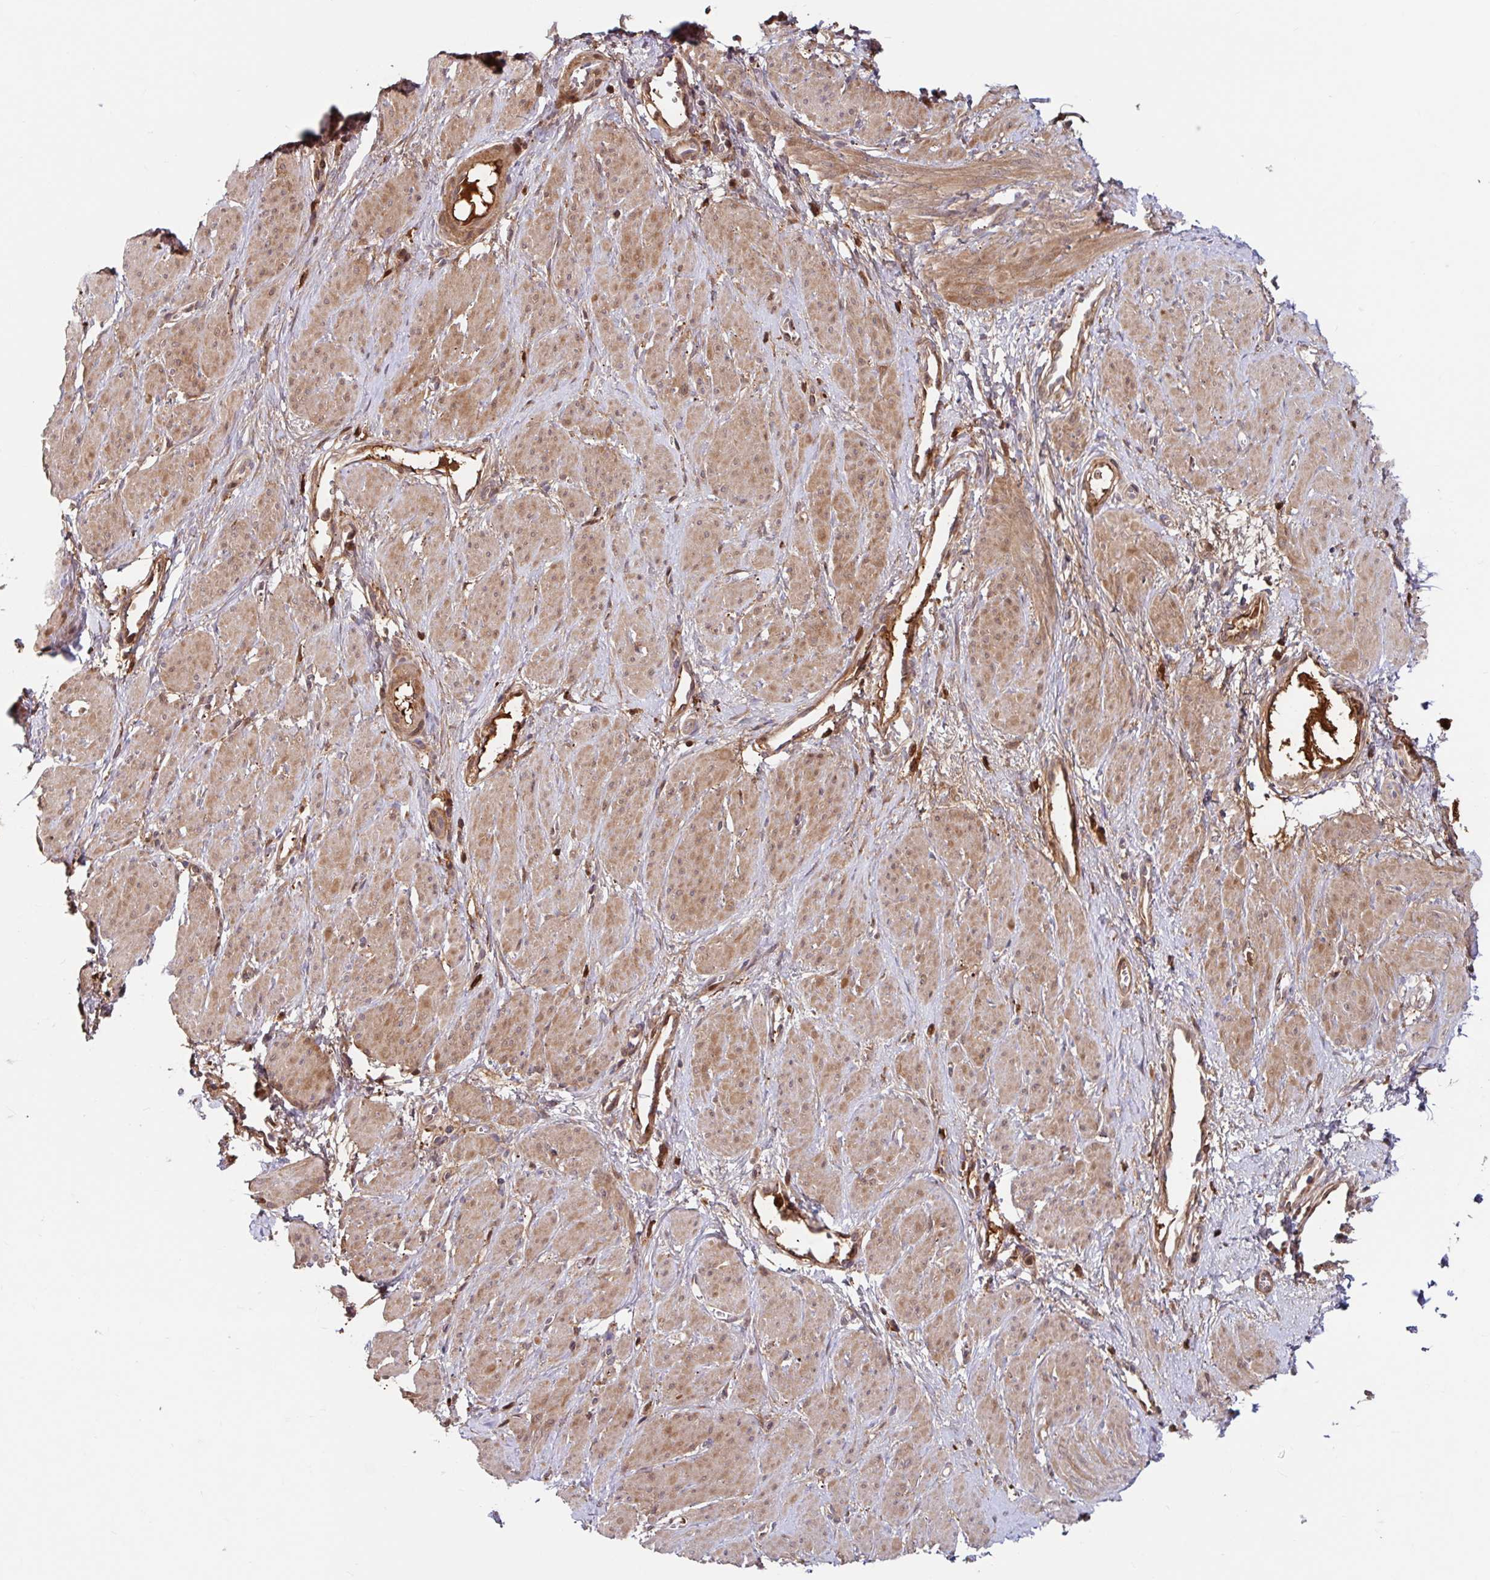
{"staining": {"intensity": "moderate", "quantity": ">75%", "location": "cytoplasmic/membranous"}, "tissue": "smooth muscle", "cell_type": "Smooth muscle cells", "image_type": "normal", "snomed": [{"axis": "morphology", "description": "Normal tissue, NOS"}, {"axis": "topography", "description": "Smooth muscle"}, {"axis": "topography", "description": "Uterus"}], "caption": "Protein expression analysis of unremarkable human smooth muscle reveals moderate cytoplasmic/membranous staining in approximately >75% of smooth muscle cells. (DAB (3,3'-diaminobenzidine) = brown stain, brightfield microscopy at high magnification).", "gene": "BLVRA", "patient": {"sex": "female", "age": 39}}